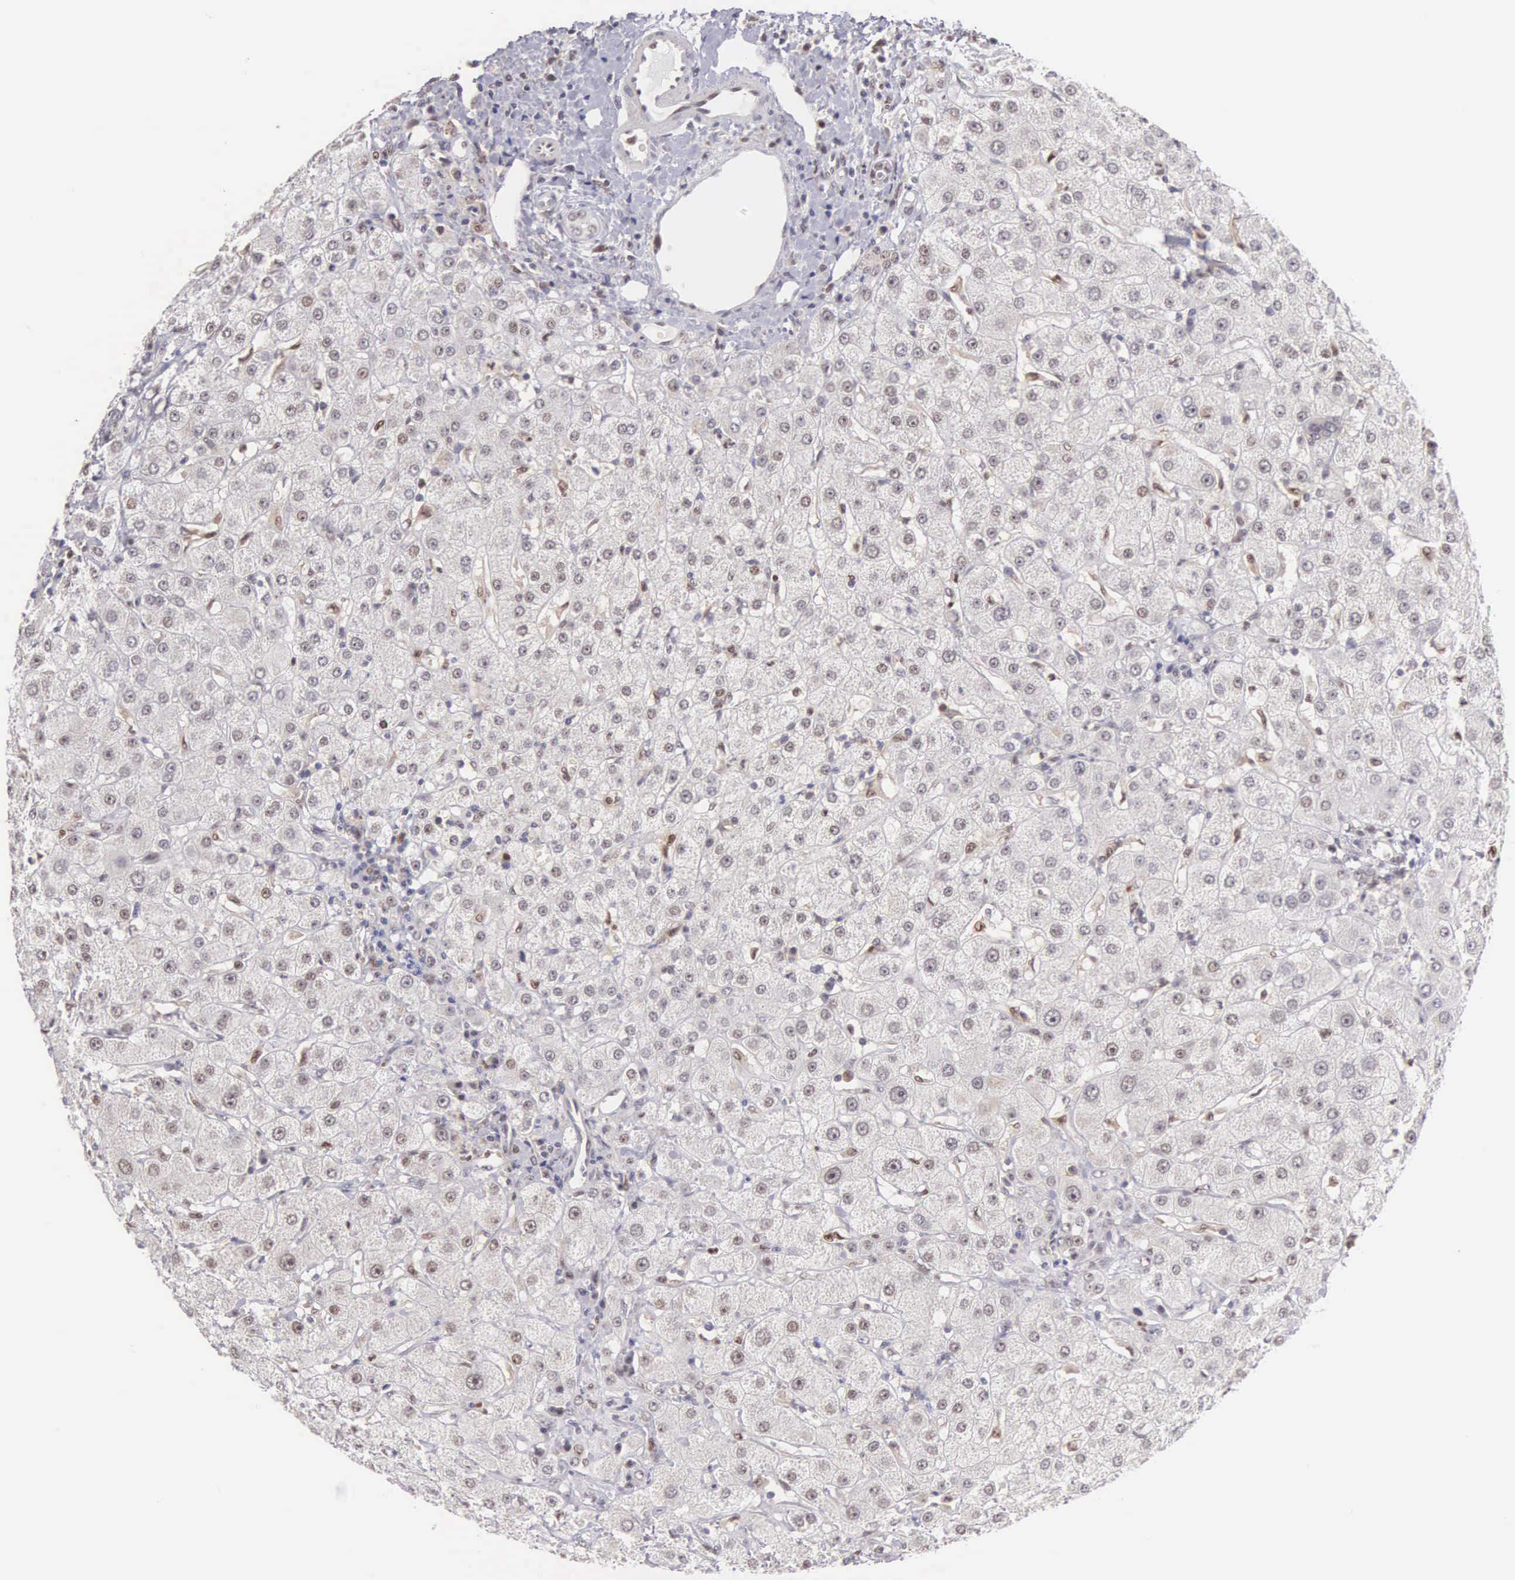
{"staining": {"intensity": "weak", "quantity": "25%-75%", "location": "nuclear"}, "tissue": "liver", "cell_type": "Cholangiocytes", "image_type": "normal", "snomed": [{"axis": "morphology", "description": "Normal tissue, NOS"}, {"axis": "topography", "description": "Liver"}], "caption": "Cholangiocytes demonstrate low levels of weak nuclear expression in about 25%-75% of cells in normal liver.", "gene": "GRK3", "patient": {"sex": "female", "age": 79}}